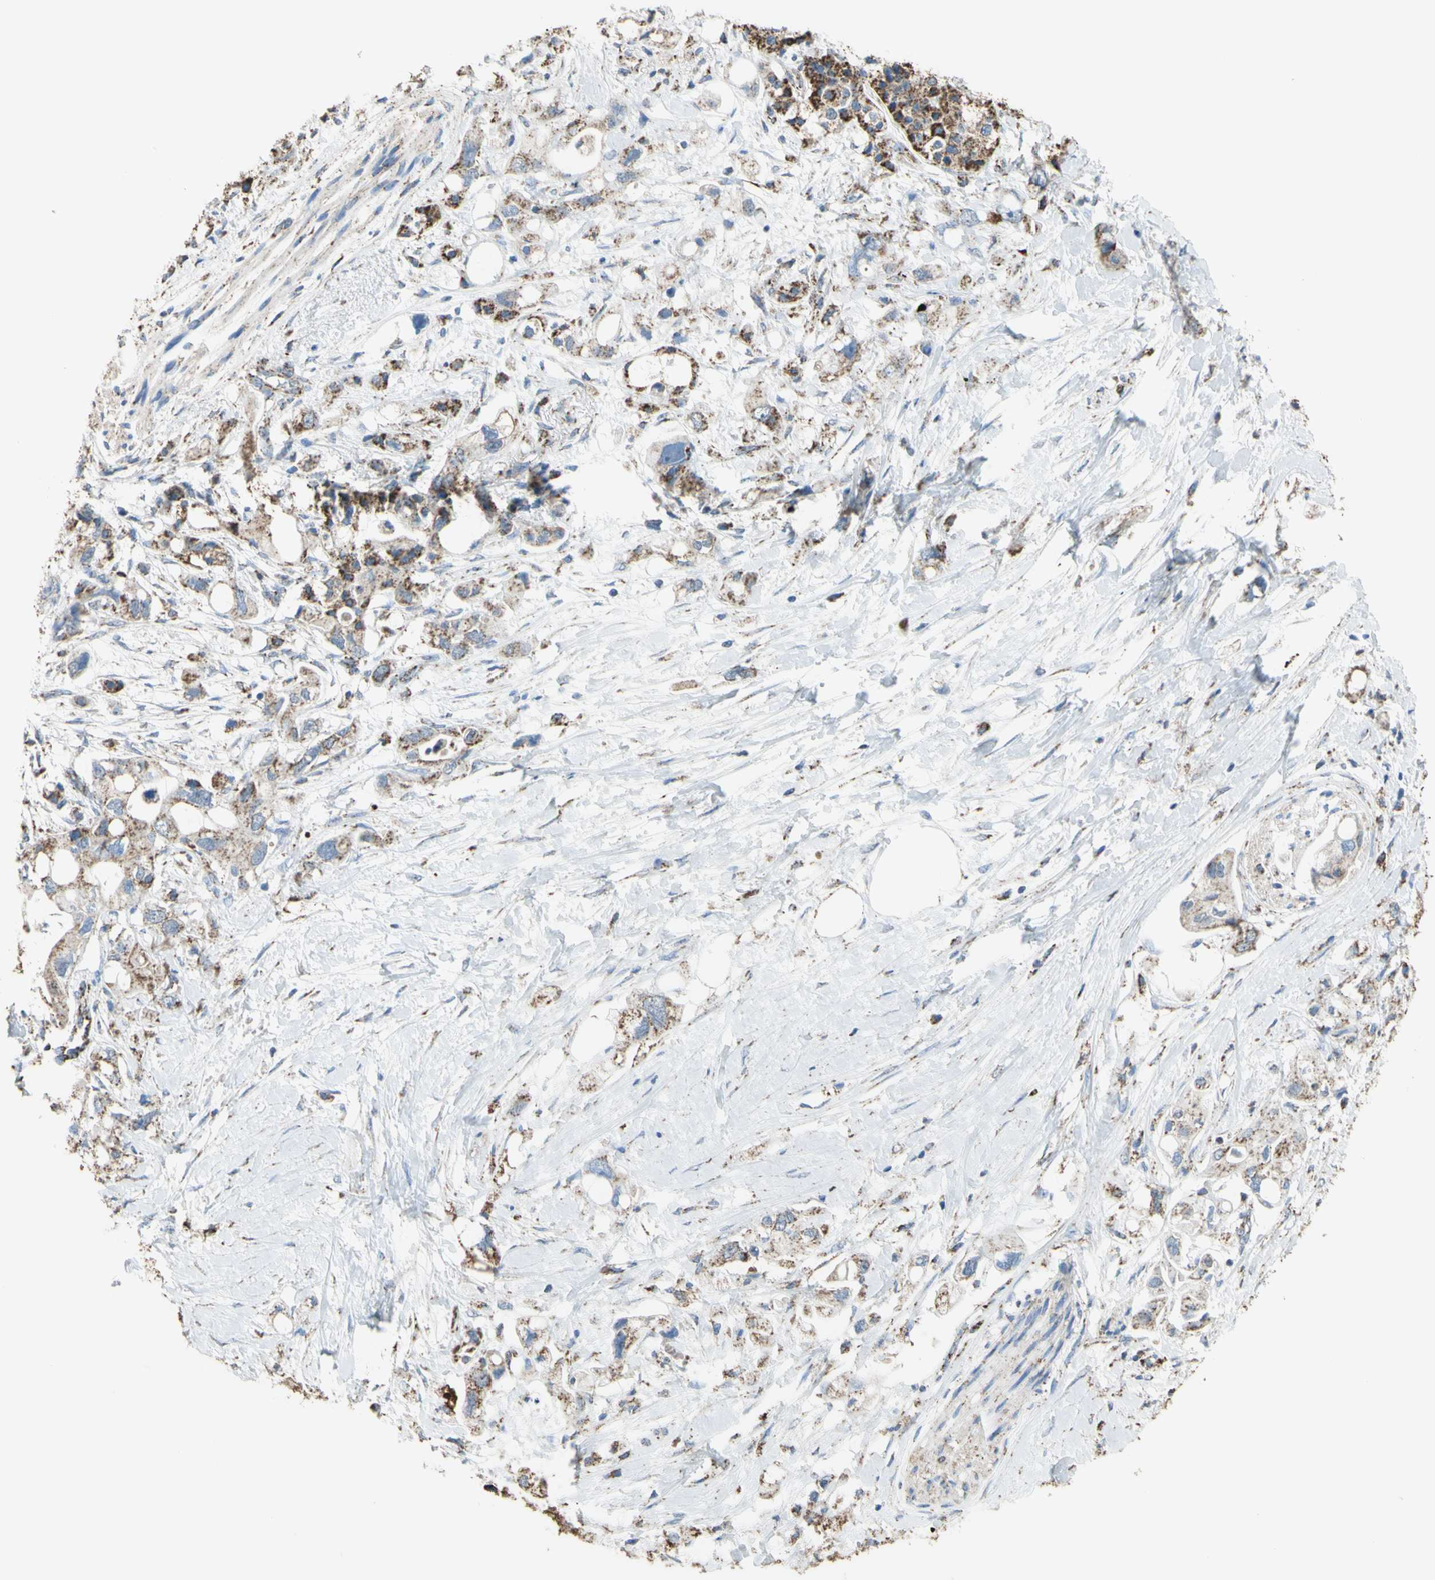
{"staining": {"intensity": "weak", "quantity": "25%-75%", "location": "cytoplasmic/membranous"}, "tissue": "pancreatic cancer", "cell_type": "Tumor cells", "image_type": "cancer", "snomed": [{"axis": "morphology", "description": "Adenocarcinoma, NOS"}, {"axis": "topography", "description": "Pancreas"}], "caption": "This is a photomicrograph of immunohistochemistry (IHC) staining of adenocarcinoma (pancreatic), which shows weak expression in the cytoplasmic/membranous of tumor cells.", "gene": "CMKLR2", "patient": {"sex": "female", "age": 56}}